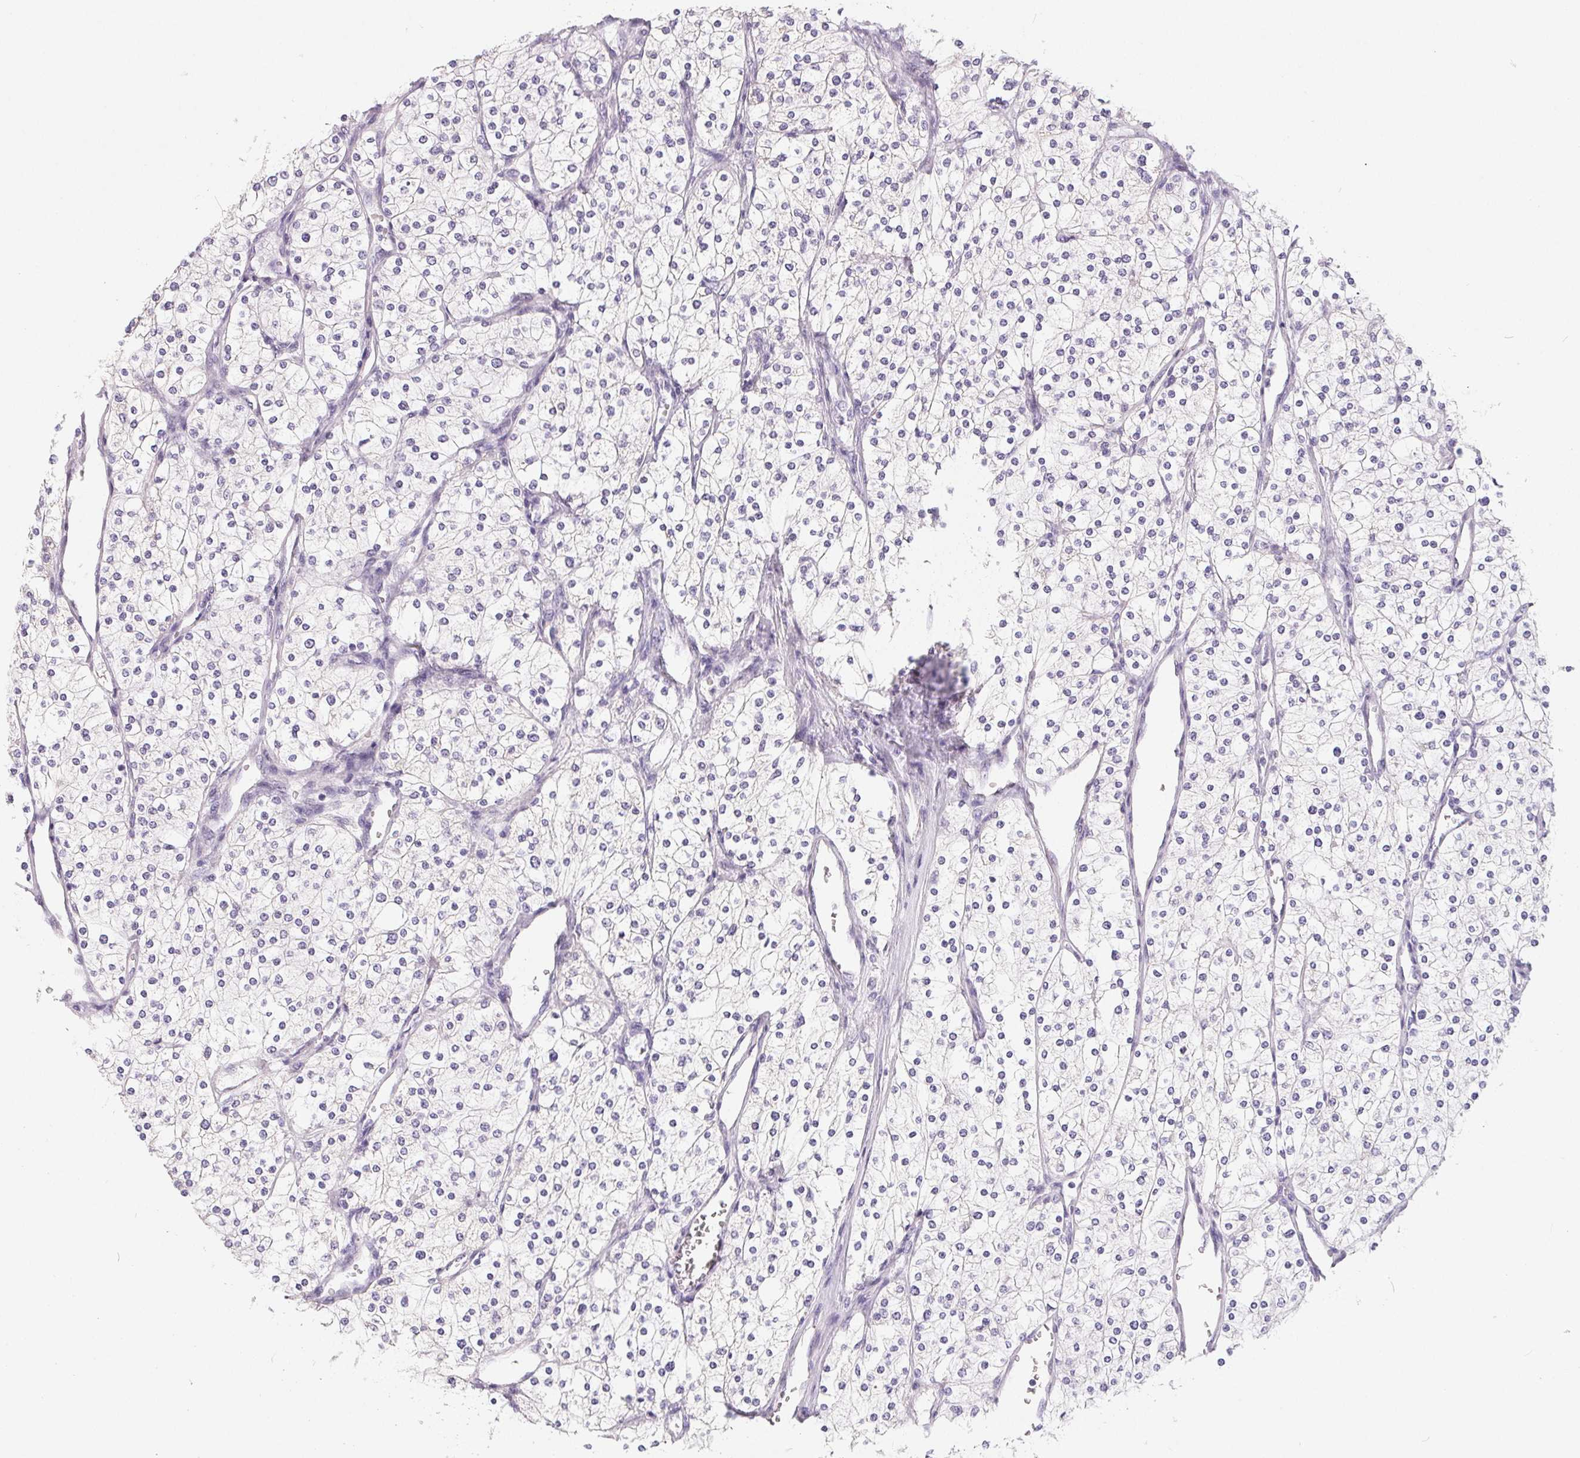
{"staining": {"intensity": "negative", "quantity": "none", "location": "none"}, "tissue": "renal cancer", "cell_type": "Tumor cells", "image_type": "cancer", "snomed": [{"axis": "morphology", "description": "Adenocarcinoma, NOS"}, {"axis": "topography", "description": "Kidney"}], "caption": "Adenocarcinoma (renal) was stained to show a protein in brown. There is no significant positivity in tumor cells.", "gene": "FDX1", "patient": {"sex": "male", "age": 80}}